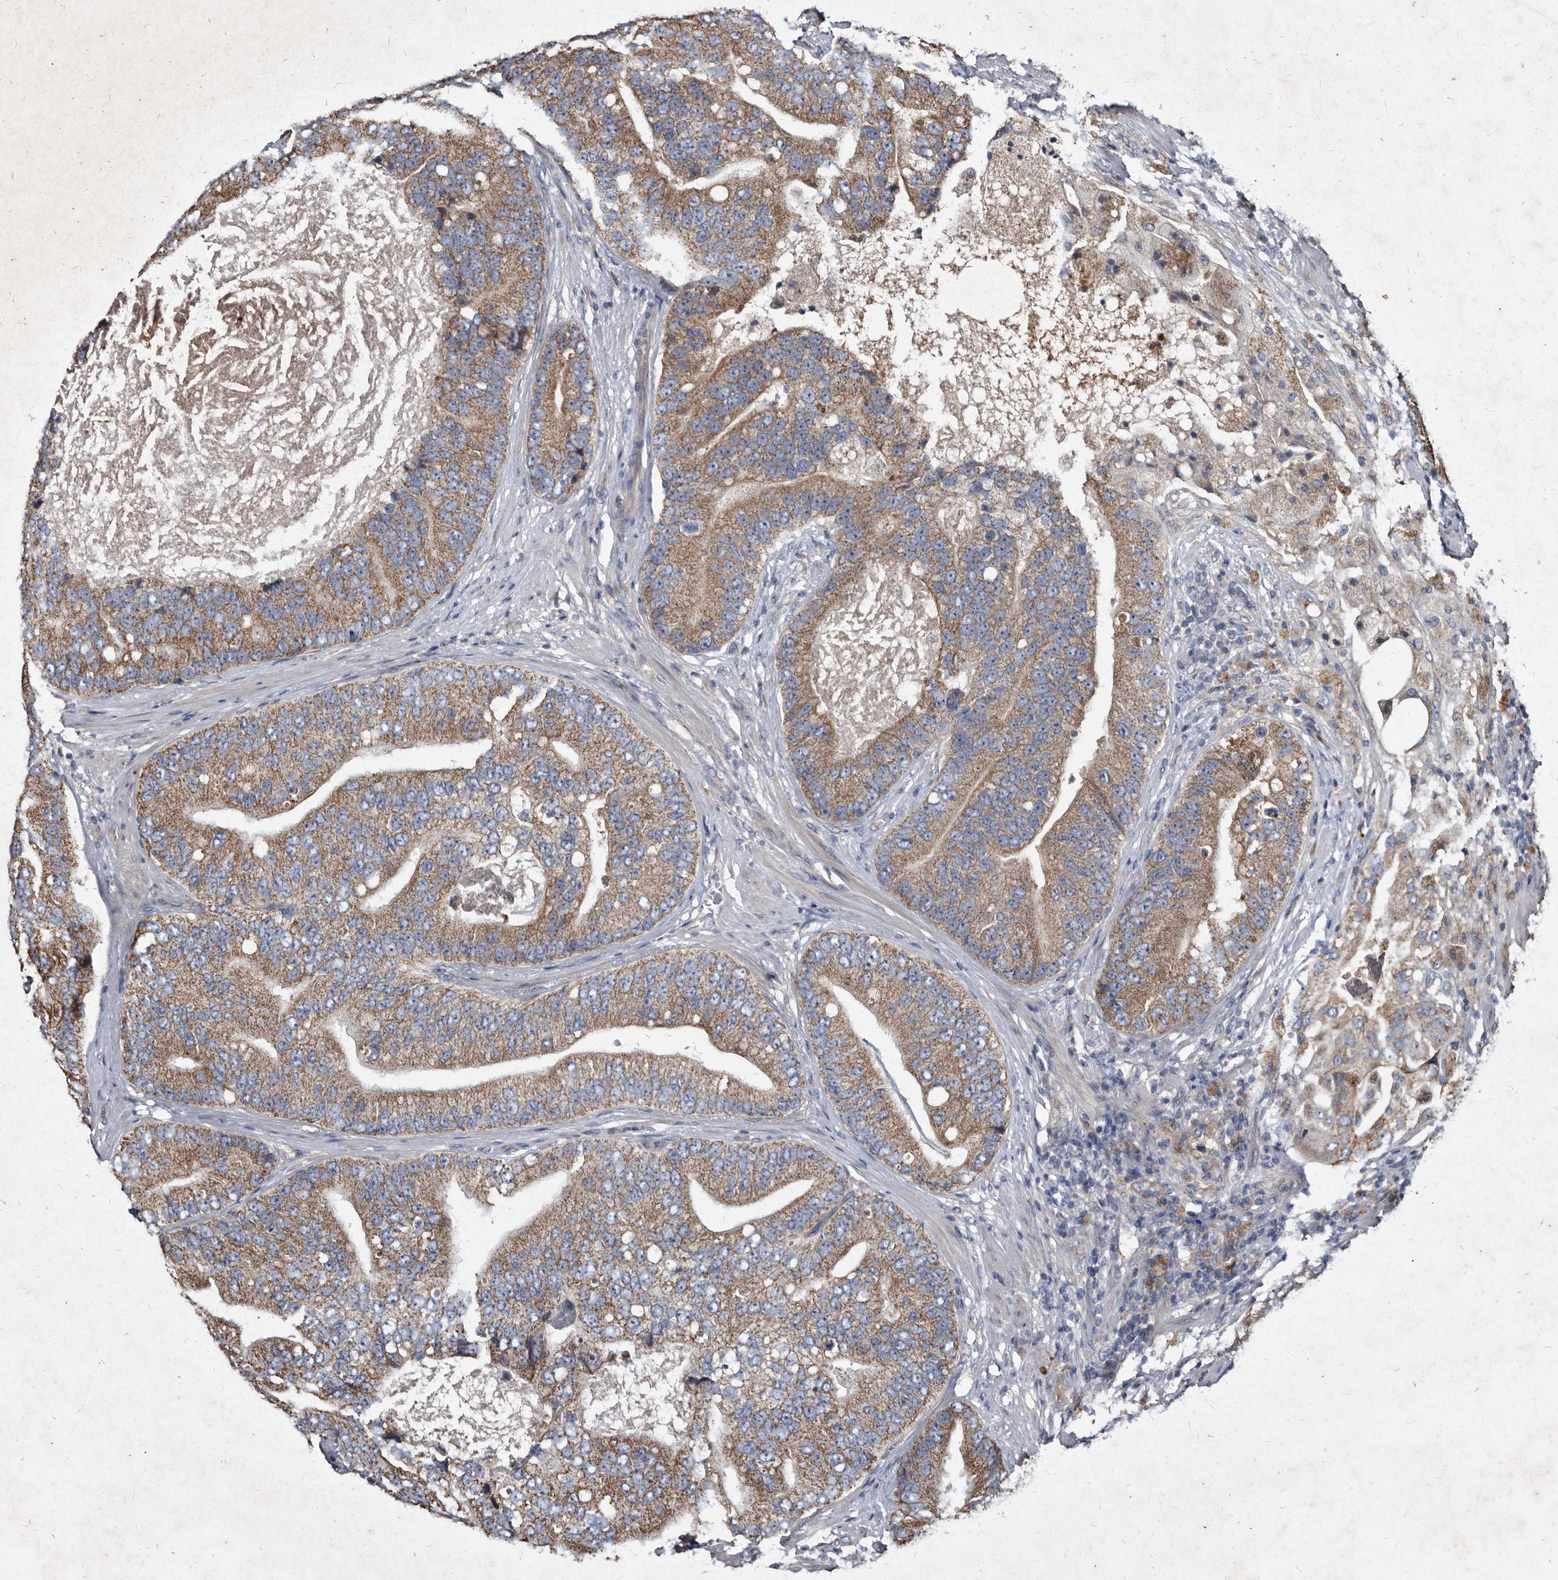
{"staining": {"intensity": "moderate", "quantity": ">75%", "location": "cytoplasmic/membranous"}, "tissue": "prostate cancer", "cell_type": "Tumor cells", "image_type": "cancer", "snomed": [{"axis": "morphology", "description": "Adenocarcinoma, High grade"}, {"axis": "topography", "description": "Prostate"}], "caption": "This histopathology image exhibits IHC staining of human prostate adenocarcinoma (high-grade), with medium moderate cytoplasmic/membranous staining in about >75% of tumor cells.", "gene": "YPEL3", "patient": {"sex": "male", "age": 70}}